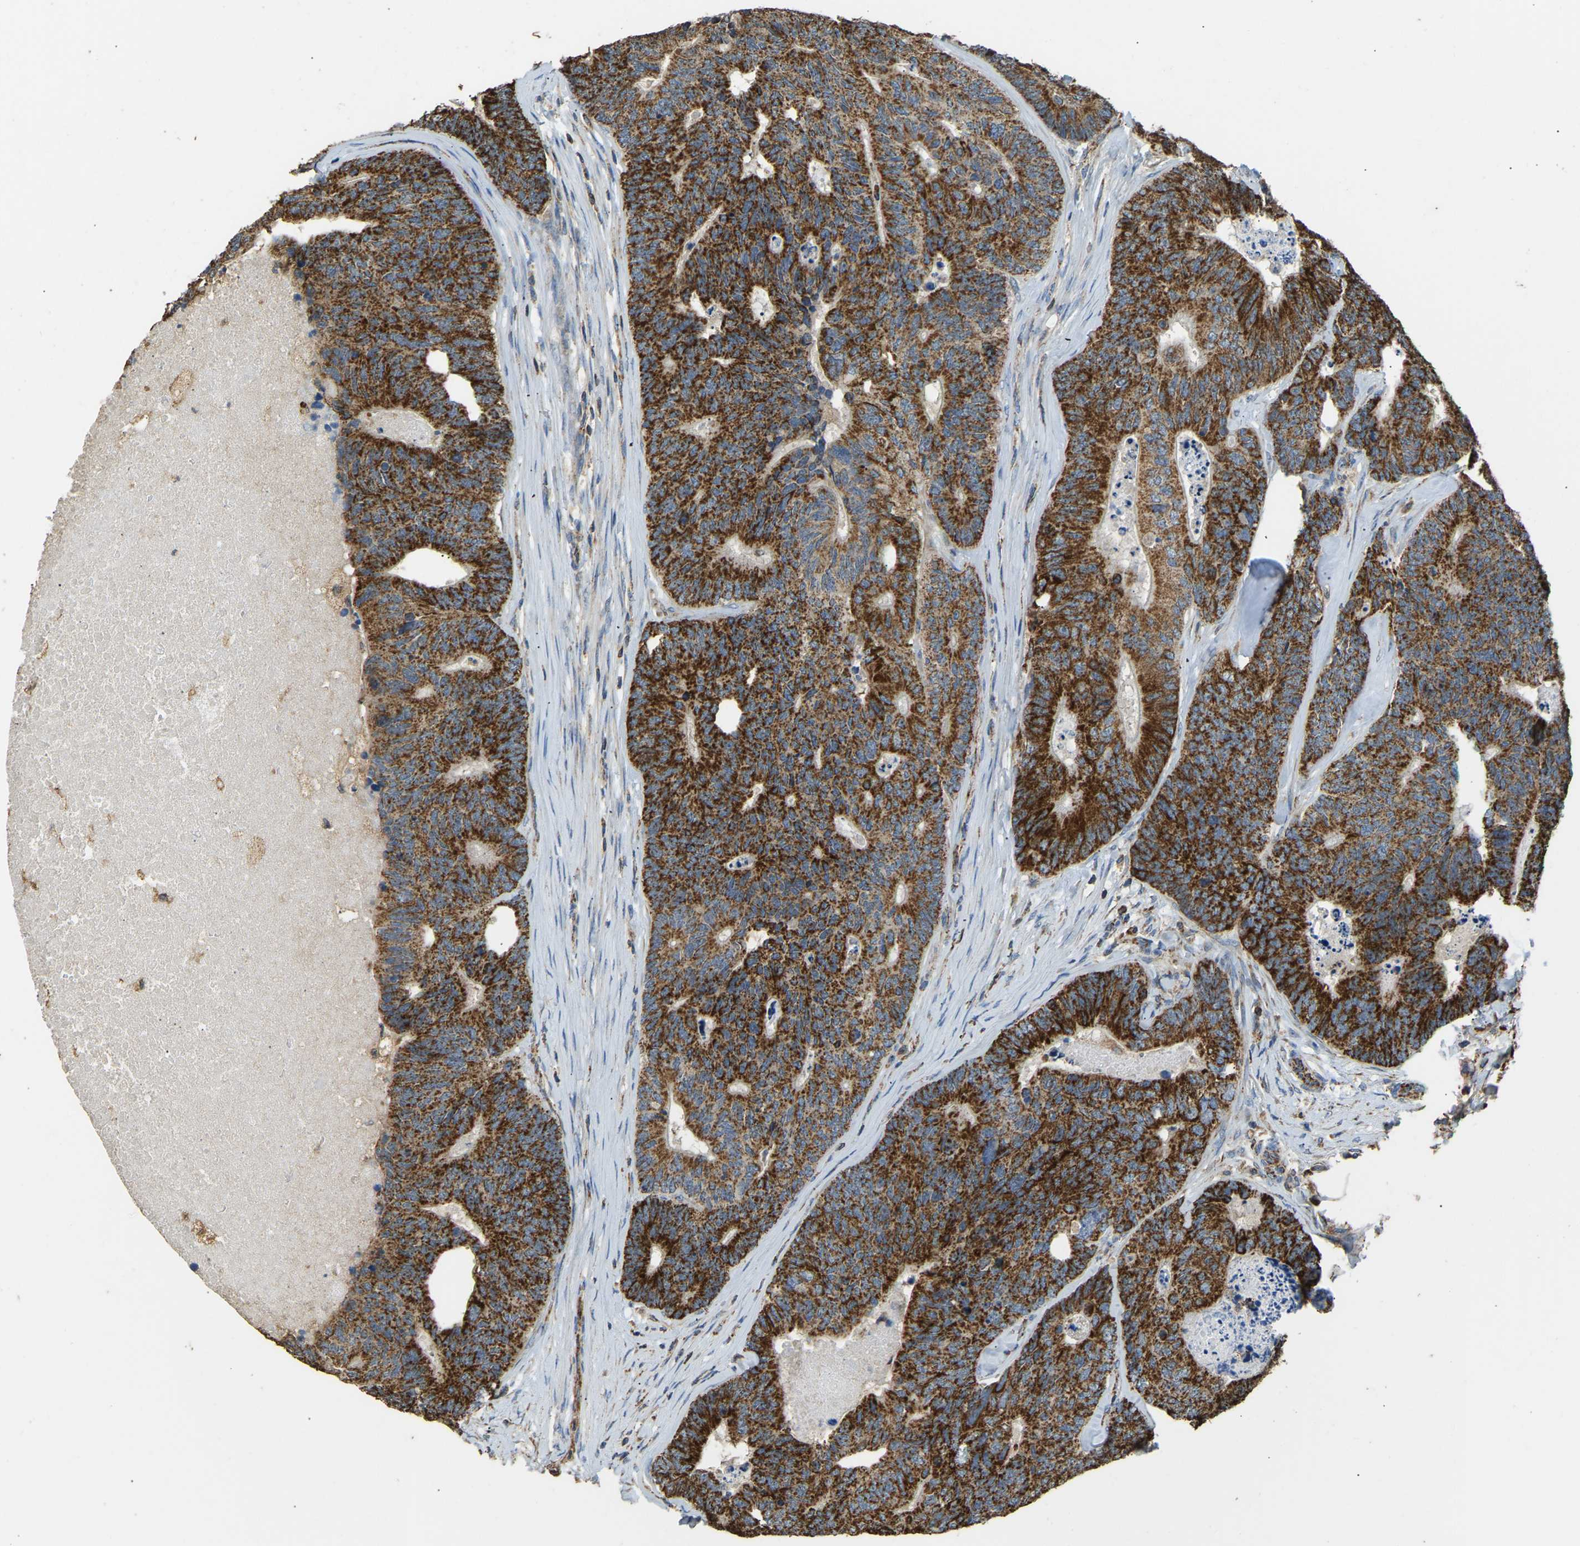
{"staining": {"intensity": "strong", "quantity": ">75%", "location": "cytoplasmic/membranous"}, "tissue": "colorectal cancer", "cell_type": "Tumor cells", "image_type": "cancer", "snomed": [{"axis": "morphology", "description": "Adenocarcinoma, NOS"}, {"axis": "topography", "description": "Colon"}], "caption": "The histopathology image reveals immunohistochemical staining of adenocarcinoma (colorectal). There is strong cytoplasmic/membranous expression is present in about >75% of tumor cells.", "gene": "TUFM", "patient": {"sex": "female", "age": 67}}